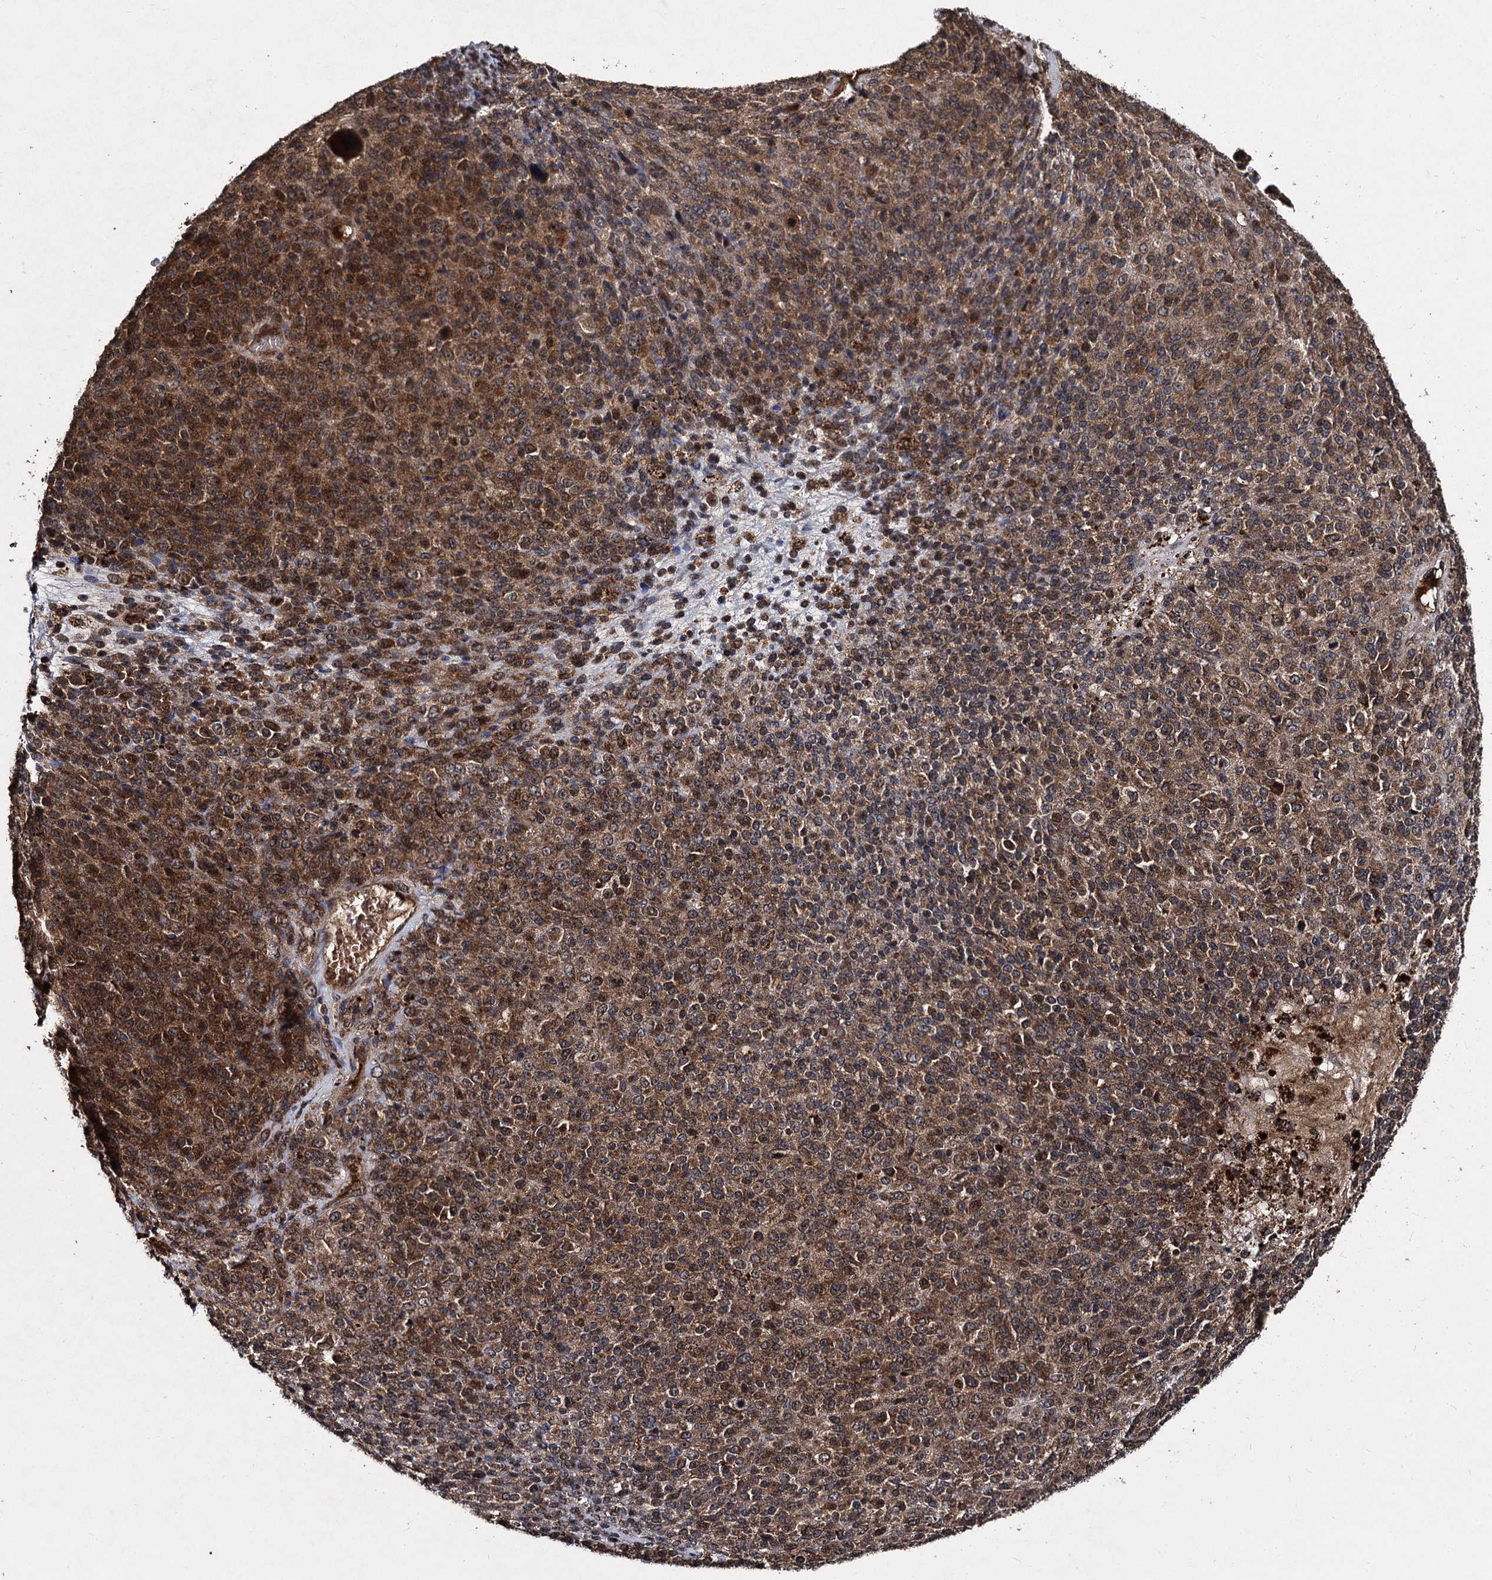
{"staining": {"intensity": "strong", "quantity": ">75%", "location": "cytoplasmic/membranous,nuclear"}, "tissue": "melanoma", "cell_type": "Tumor cells", "image_type": "cancer", "snomed": [{"axis": "morphology", "description": "Malignant melanoma, Metastatic site"}, {"axis": "topography", "description": "Brain"}], "caption": "Protein analysis of melanoma tissue reveals strong cytoplasmic/membranous and nuclear expression in about >75% of tumor cells. (DAB IHC, brown staining for protein, blue staining for nuclei).", "gene": "BCL2L2", "patient": {"sex": "female", "age": 56}}